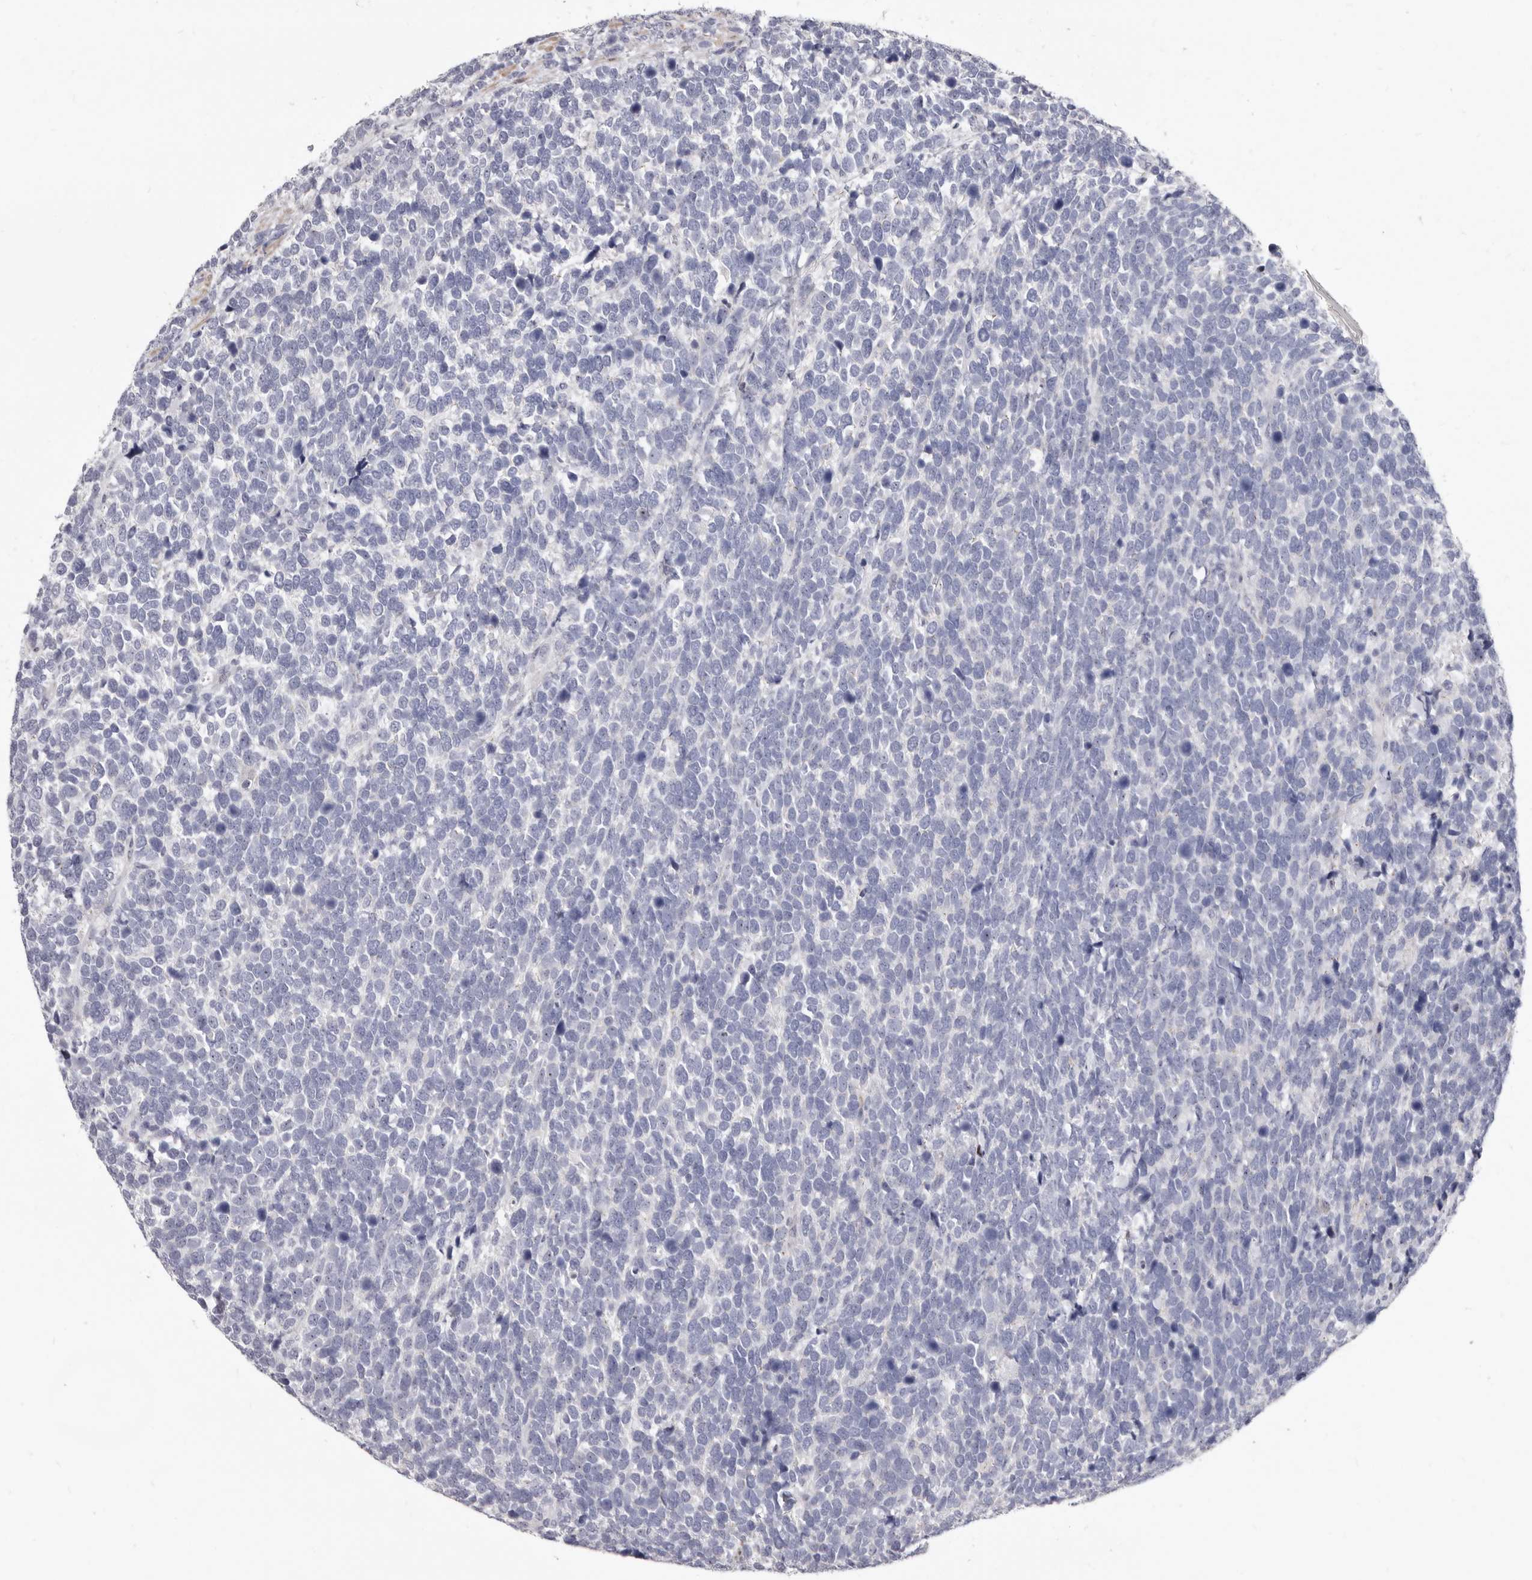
{"staining": {"intensity": "negative", "quantity": "none", "location": "none"}, "tissue": "urothelial cancer", "cell_type": "Tumor cells", "image_type": "cancer", "snomed": [{"axis": "morphology", "description": "Urothelial carcinoma, High grade"}, {"axis": "topography", "description": "Urinary bladder"}], "caption": "Urothelial carcinoma (high-grade) was stained to show a protein in brown. There is no significant staining in tumor cells.", "gene": "NUBPL", "patient": {"sex": "female", "age": 82}}